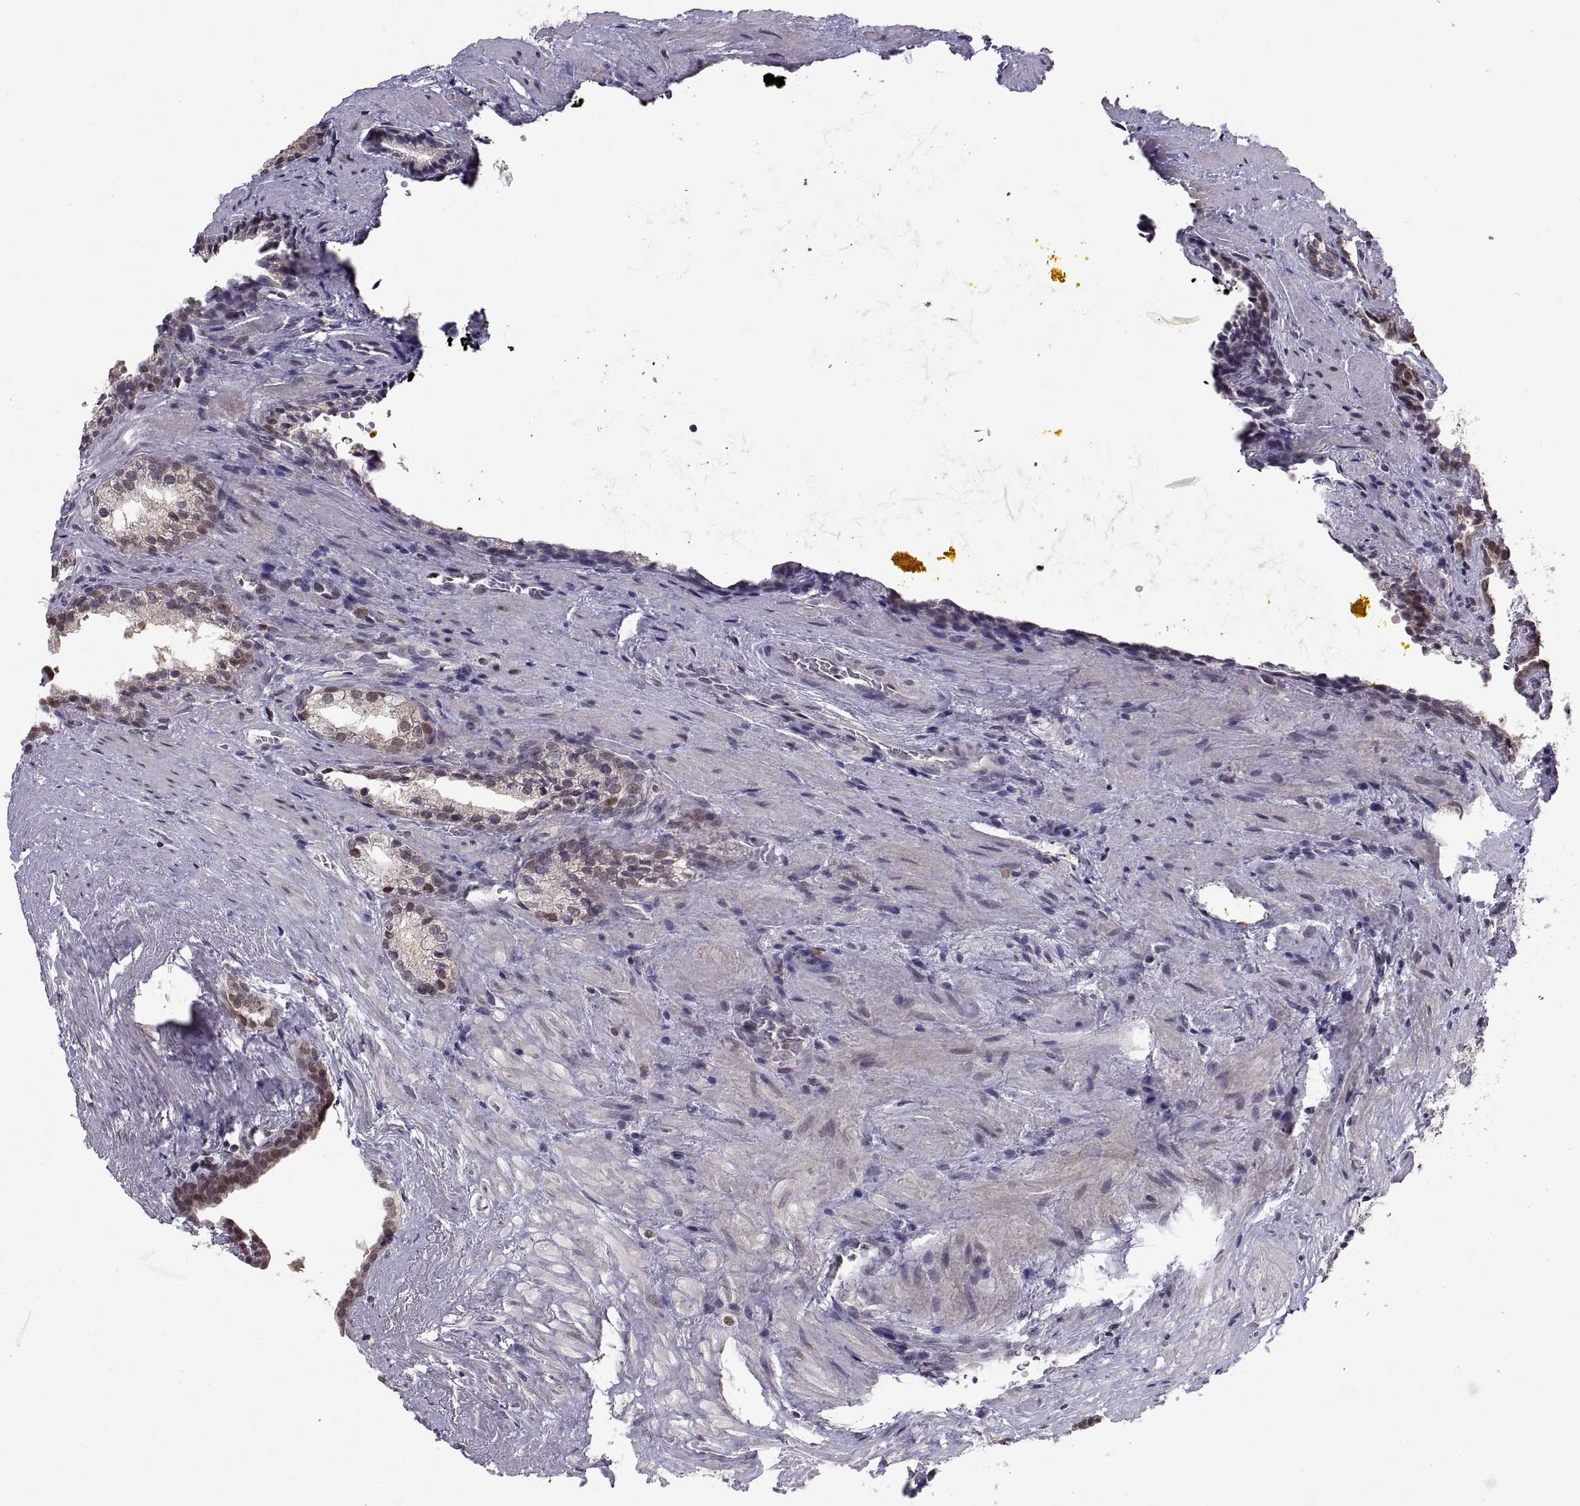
{"staining": {"intensity": "weak", "quantity": "25%-75%", "location": "nuclear"}, "tissue": "prostate cancer", "cell_type": "Tumor cells", "image_type": "cancer", "snomed": [{"axis": "morphology", "description": "Adenocarcinoma, NOS"}, {"axis": "topography", "description": "Prostate and seminal vesicle, NOS"}], "caption": "Prostate cancer (adenocarcinoma) stained for a protein shows weak nuclear positivity in tumor cells.", "gene": "CHFR", "patient": {"sex": "male", "age": 63}}